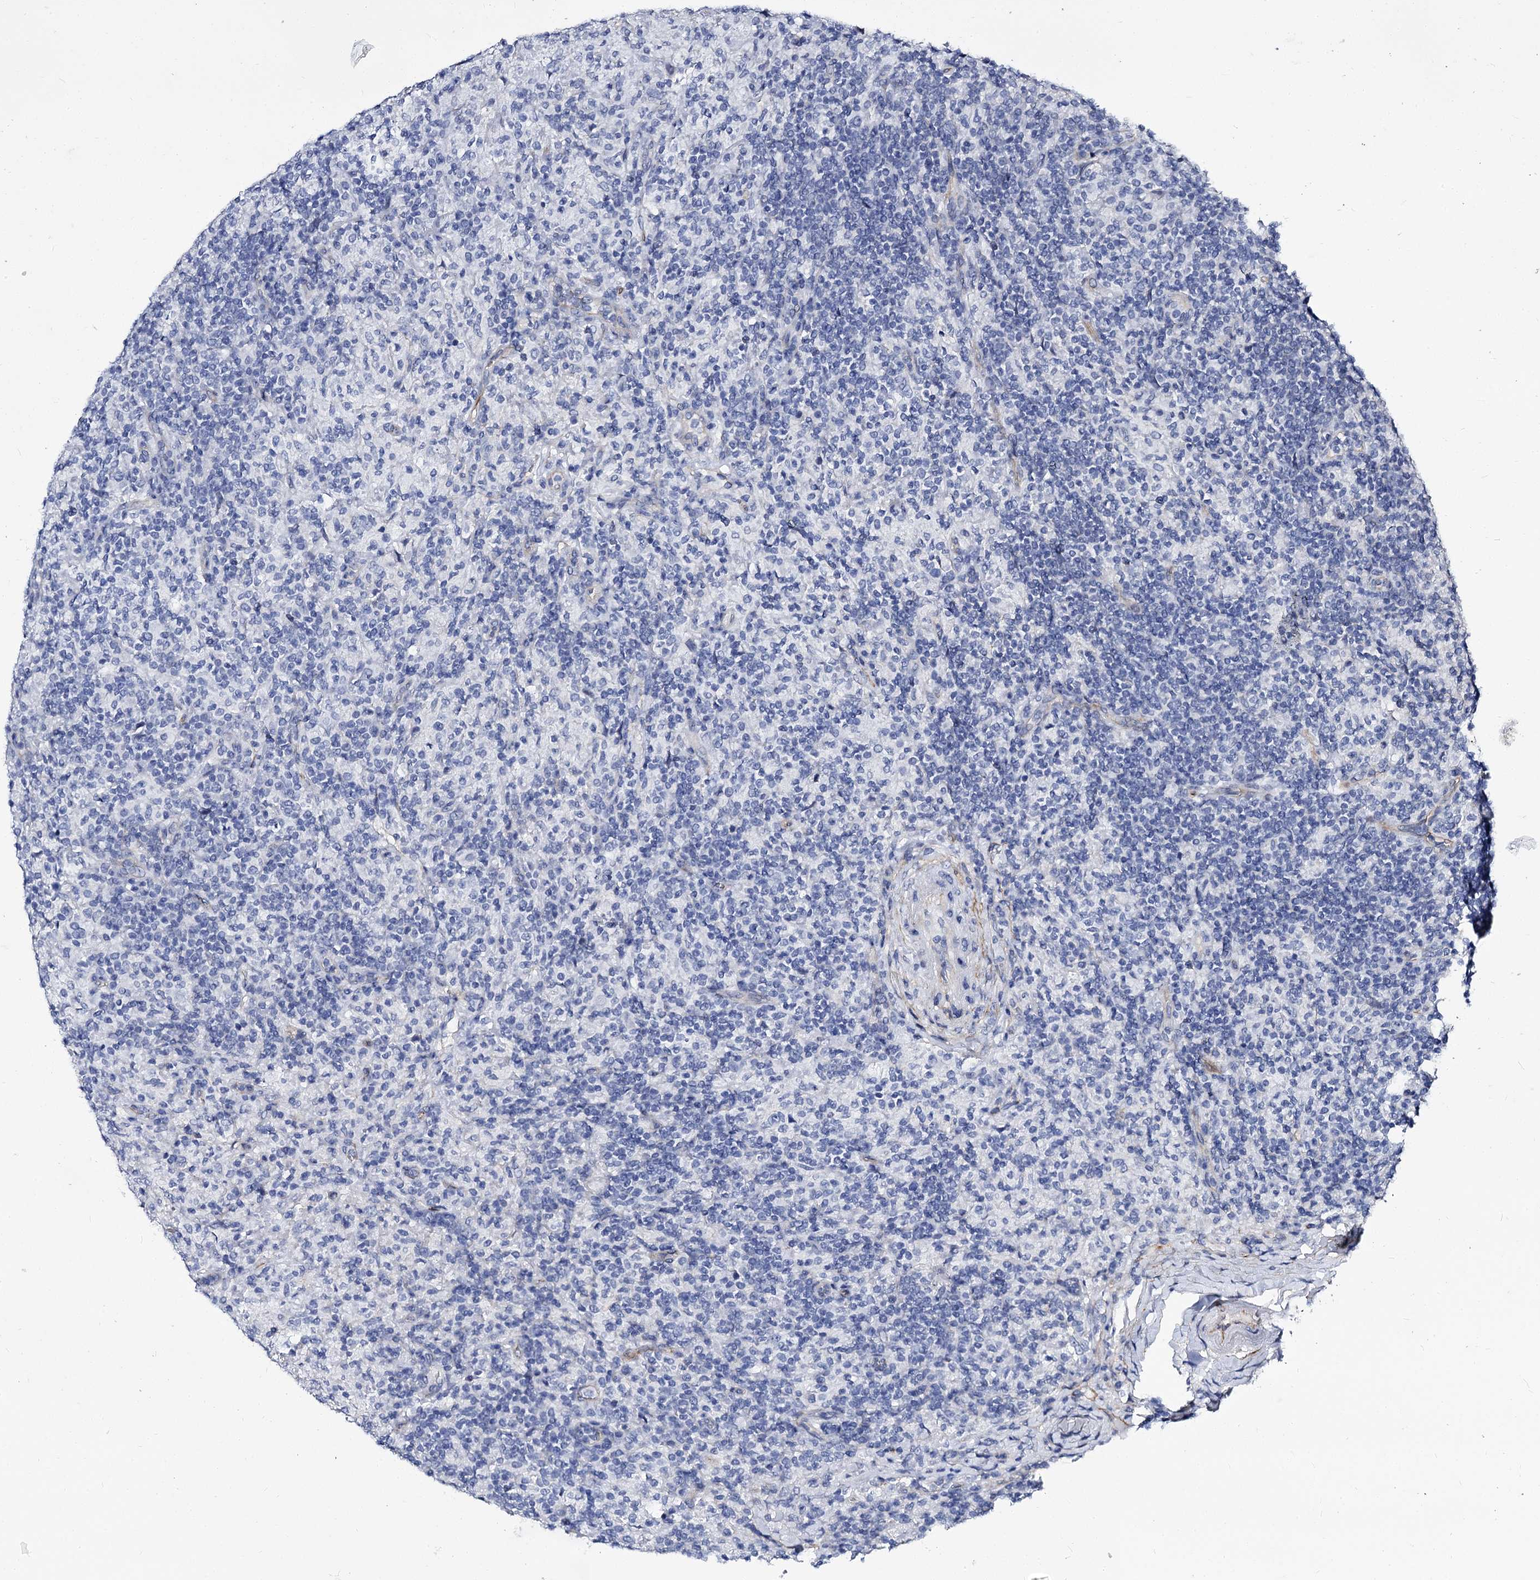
{"staining": {"intensity": "negative", "quantity": "none", "location": "none"}, "tissue": "lymphoma", "cell_type": "Tumor cells", "image_type": "cancer", "snomed": [{"axis": "morphology", "description": "Hodgkin's disease, NOS"}, {"axis": "topography", "description": "Lymph node"}], "caption": "High power microscopy photomicrograph of an immunohistochemistry (IHC) histopathology image of lymphoma, revealing no significant positivity in tumor cells. (DAB immunohistochemistry (IHC), high magnification).", "gene": "CBFB", "patient": {"sex": "male", "age": 70}}